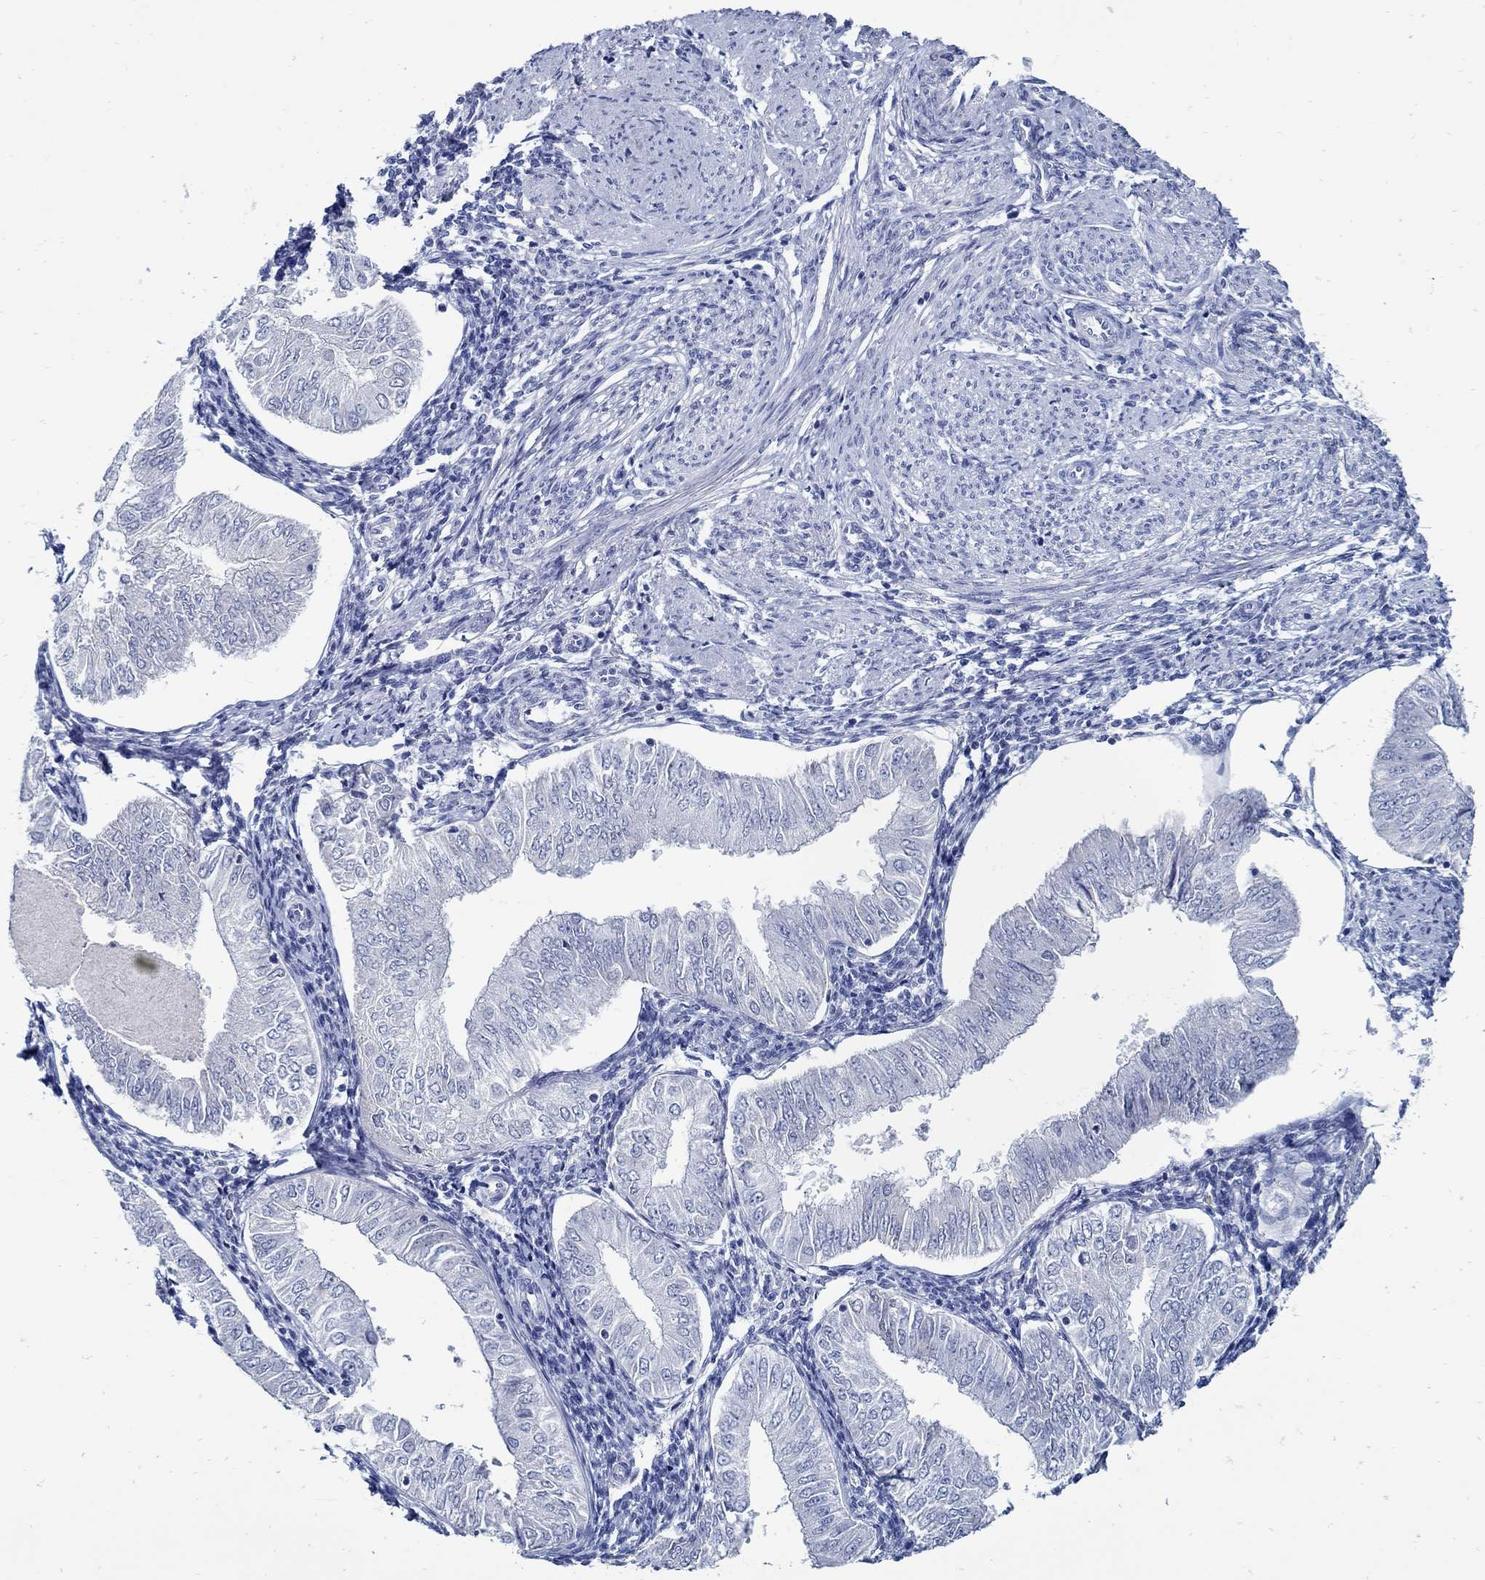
{"staining": {"intensity": "negative", "quantity": "none", "location": "none"}, "tissue": "endometrial cancer", "cell_type": "Tumor cells", "image_type": "cancer", "snomed": [{"axis": "morphology", "description": "Adenocarcinoma, NOS"}, {"axis": "topography", "description": "Endometrium"}], "caption": "Adenocarcinoma (endometrial) was stained to show a protein in brown. There is no significant positivity in tumor cells.", "gene": "PAX9", "patient": {"sex": "female", "age": 53}}